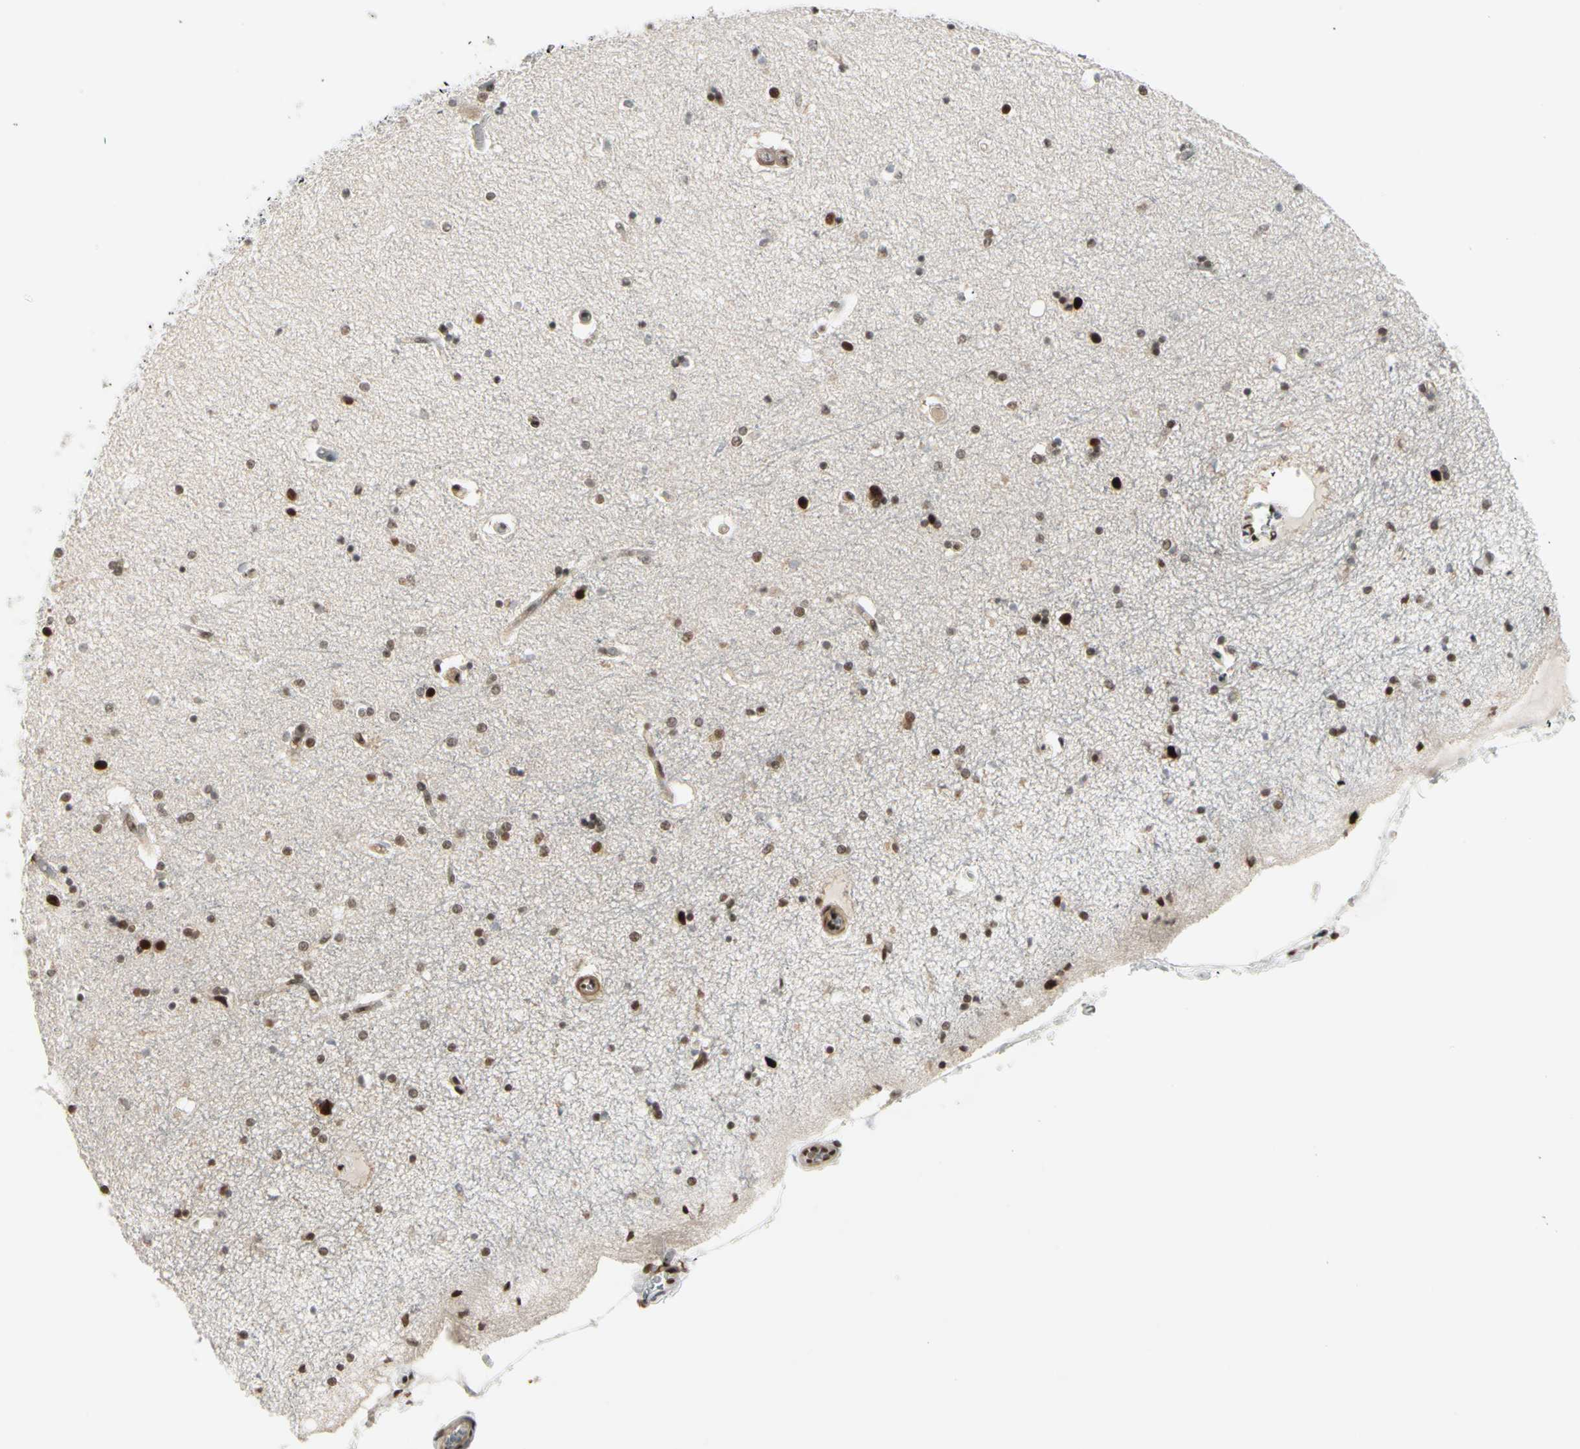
{"staining": {"intensity": "moderate", "quantity": ">75%", "location": "nuclear"}, "tissue": "hippocampus", "cell_type": "Glial cells", "image_type": "normal", "snomed": [{"axis": "morphology", "description": "Normal tissue, NOS"}, {"axis": "topography", "description": "Hippocampus"}], "caption": "Glial cells reveal moderate nuclear positivity in approximately >75% of cells in benign hippocampus. Nuclei are stained in blue.", "gene": "CHAMP1", "patient": {"sex": "female", "age": 54}}